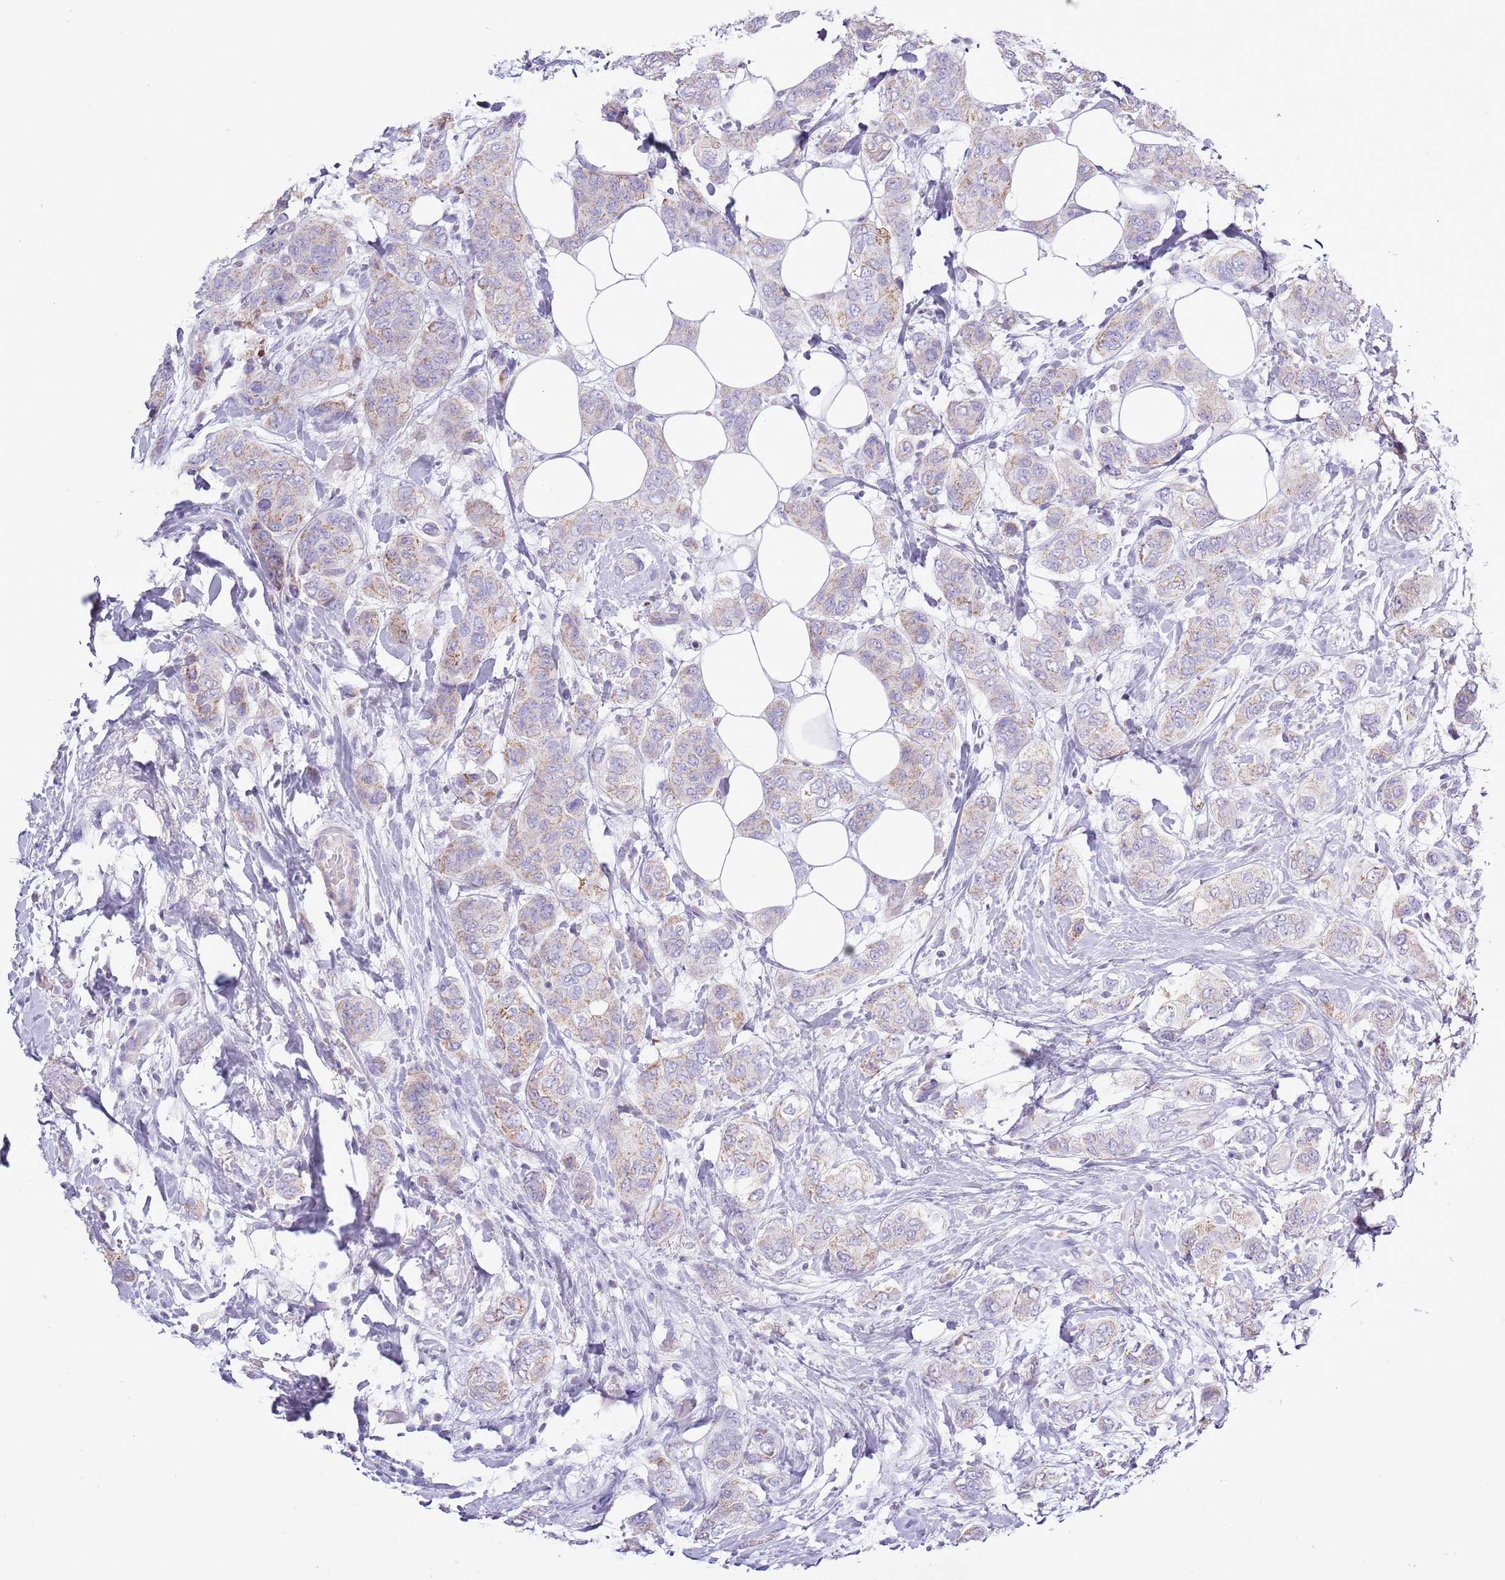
{"staining": {"intensity": "weak", "quantity": "25%-75%", "location": "cytoplasmic/membranous"}, "tissue": "breast cancer", "cell_type": "Tumor cells", "image_type": "cancer", "snomed": [{"axis": "morphology", "description": "Lobular carcinoma"}, {"axis": "topography", "description": "Breast"}], "caption": "High-power microscopy captured an immunohistochemistry (IHC) image of breast cancer (lobular carcinoma), revealing weak cytoplasmic/membranous expression in about 25%-75% of tumor cells. (DAB = brown stain, brightfield microscopy at high magnification).", "gene": "SLC23A1", "patient": {"sex": "female", "age": 51}}